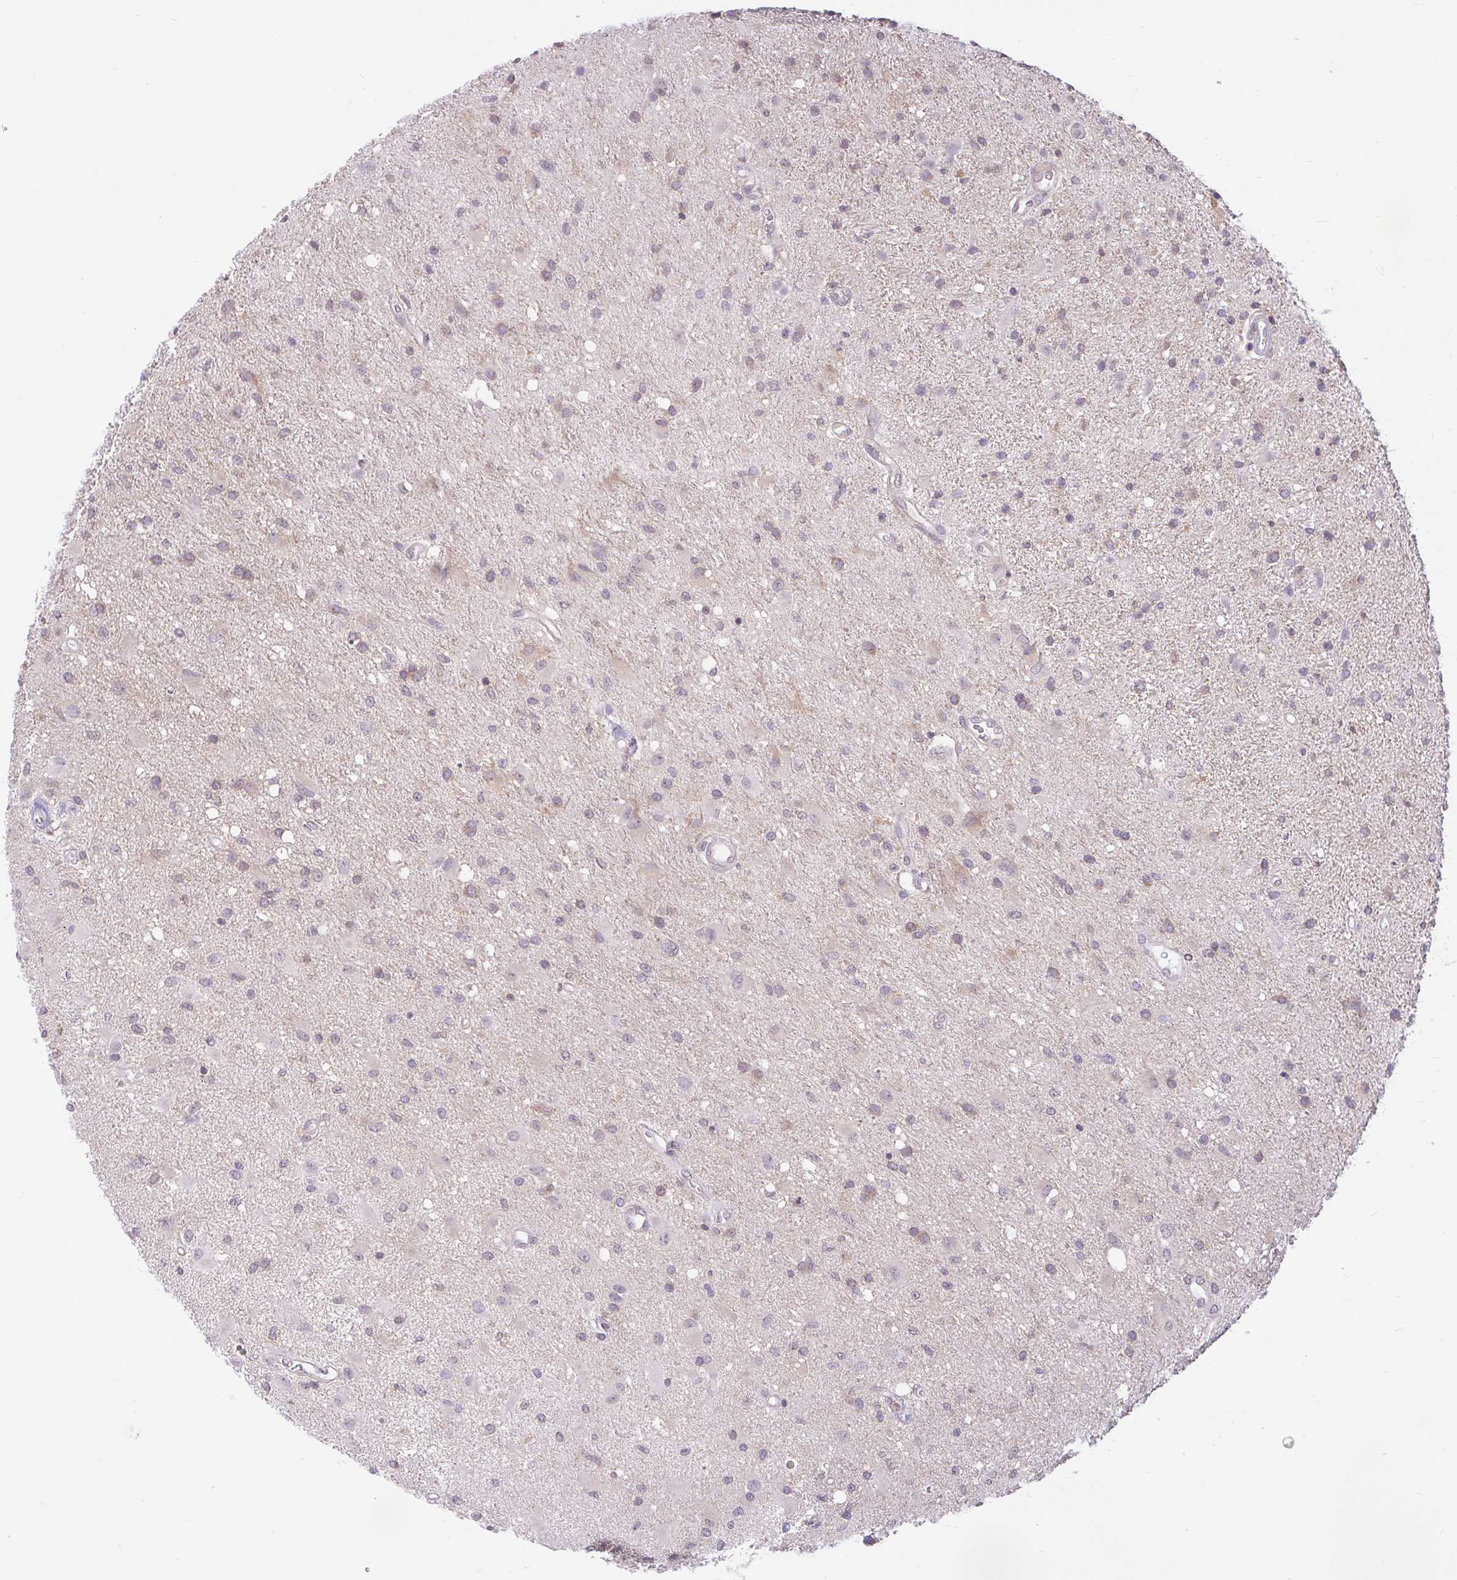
{"staining": {"intensity": "weak", "quantity": "<25%", "location": "cytoplasmic/membranous,nuclear"}, "tissue": "glioma", "cell_type": "Tumor cells", "image_type": "cancer", "snomed": [{"axis": "morphology", "description": "Glioma, malignant, High grade"}, {"axis": "topography", "description": "Brain"}], "caption": "Immunohistochemistry of high-grade glioma (malignant) exhibits no positivity in tumor cells.", "gene": "RALBP1", "patient": {"sex": "male", "age": 67}}